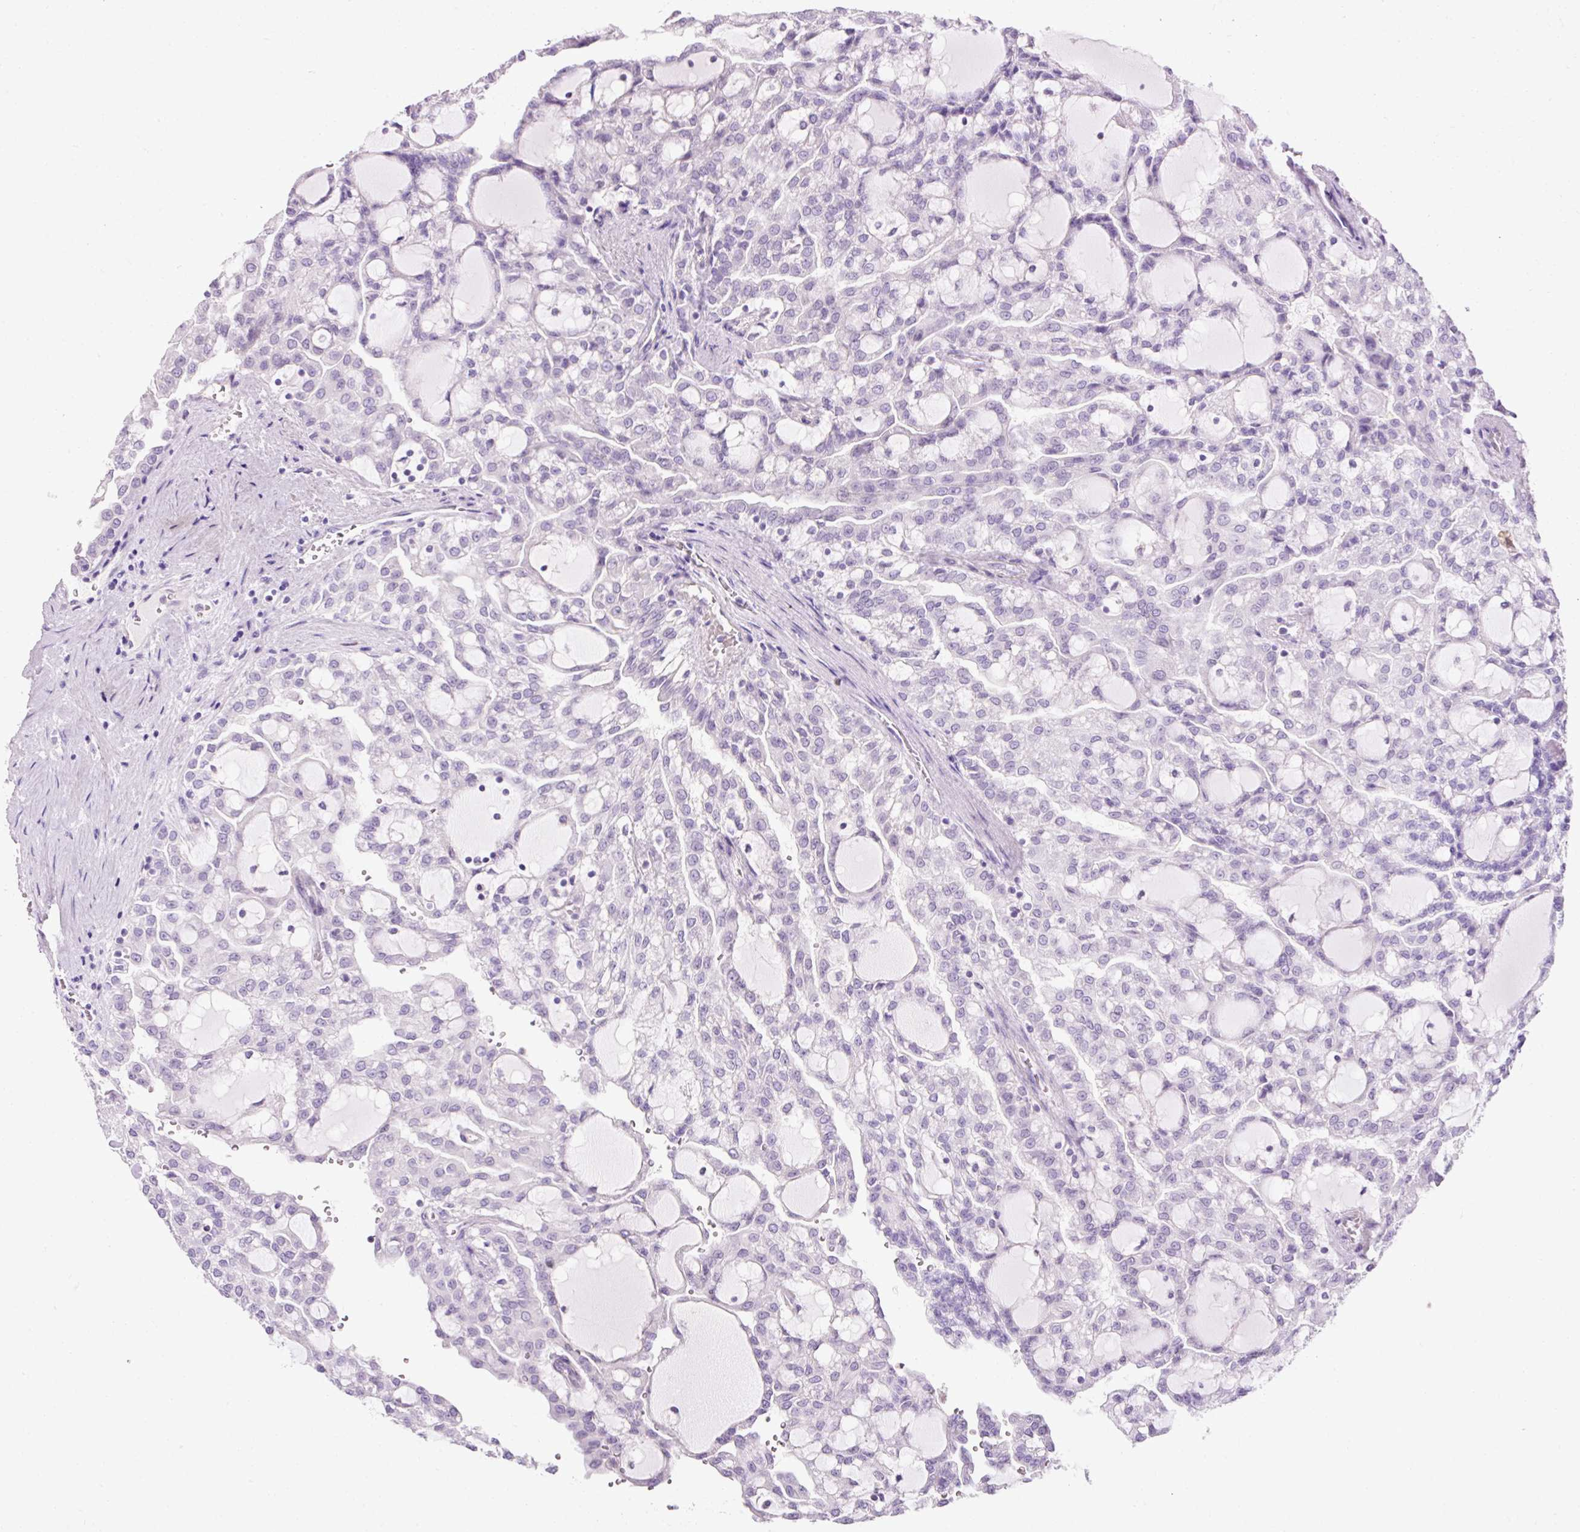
{"staining": {"intensity": "negative", "quantity": "none", "location": "none"}, "tissue": "renal cancer", "cell_type": "Tumor cells", "image_type": "cancer", "snomed": [{"axis": "morphology", "description": "Adenocarcinoma, NOS"}, {"axis": "topography", "description": "Kidney"}], "caption": "Tumor cells show no significant protein staining in renal cancer (adenocarcinoma).", "gene": "ZNF610", "patient": {"sex": "male", "age": 63}}